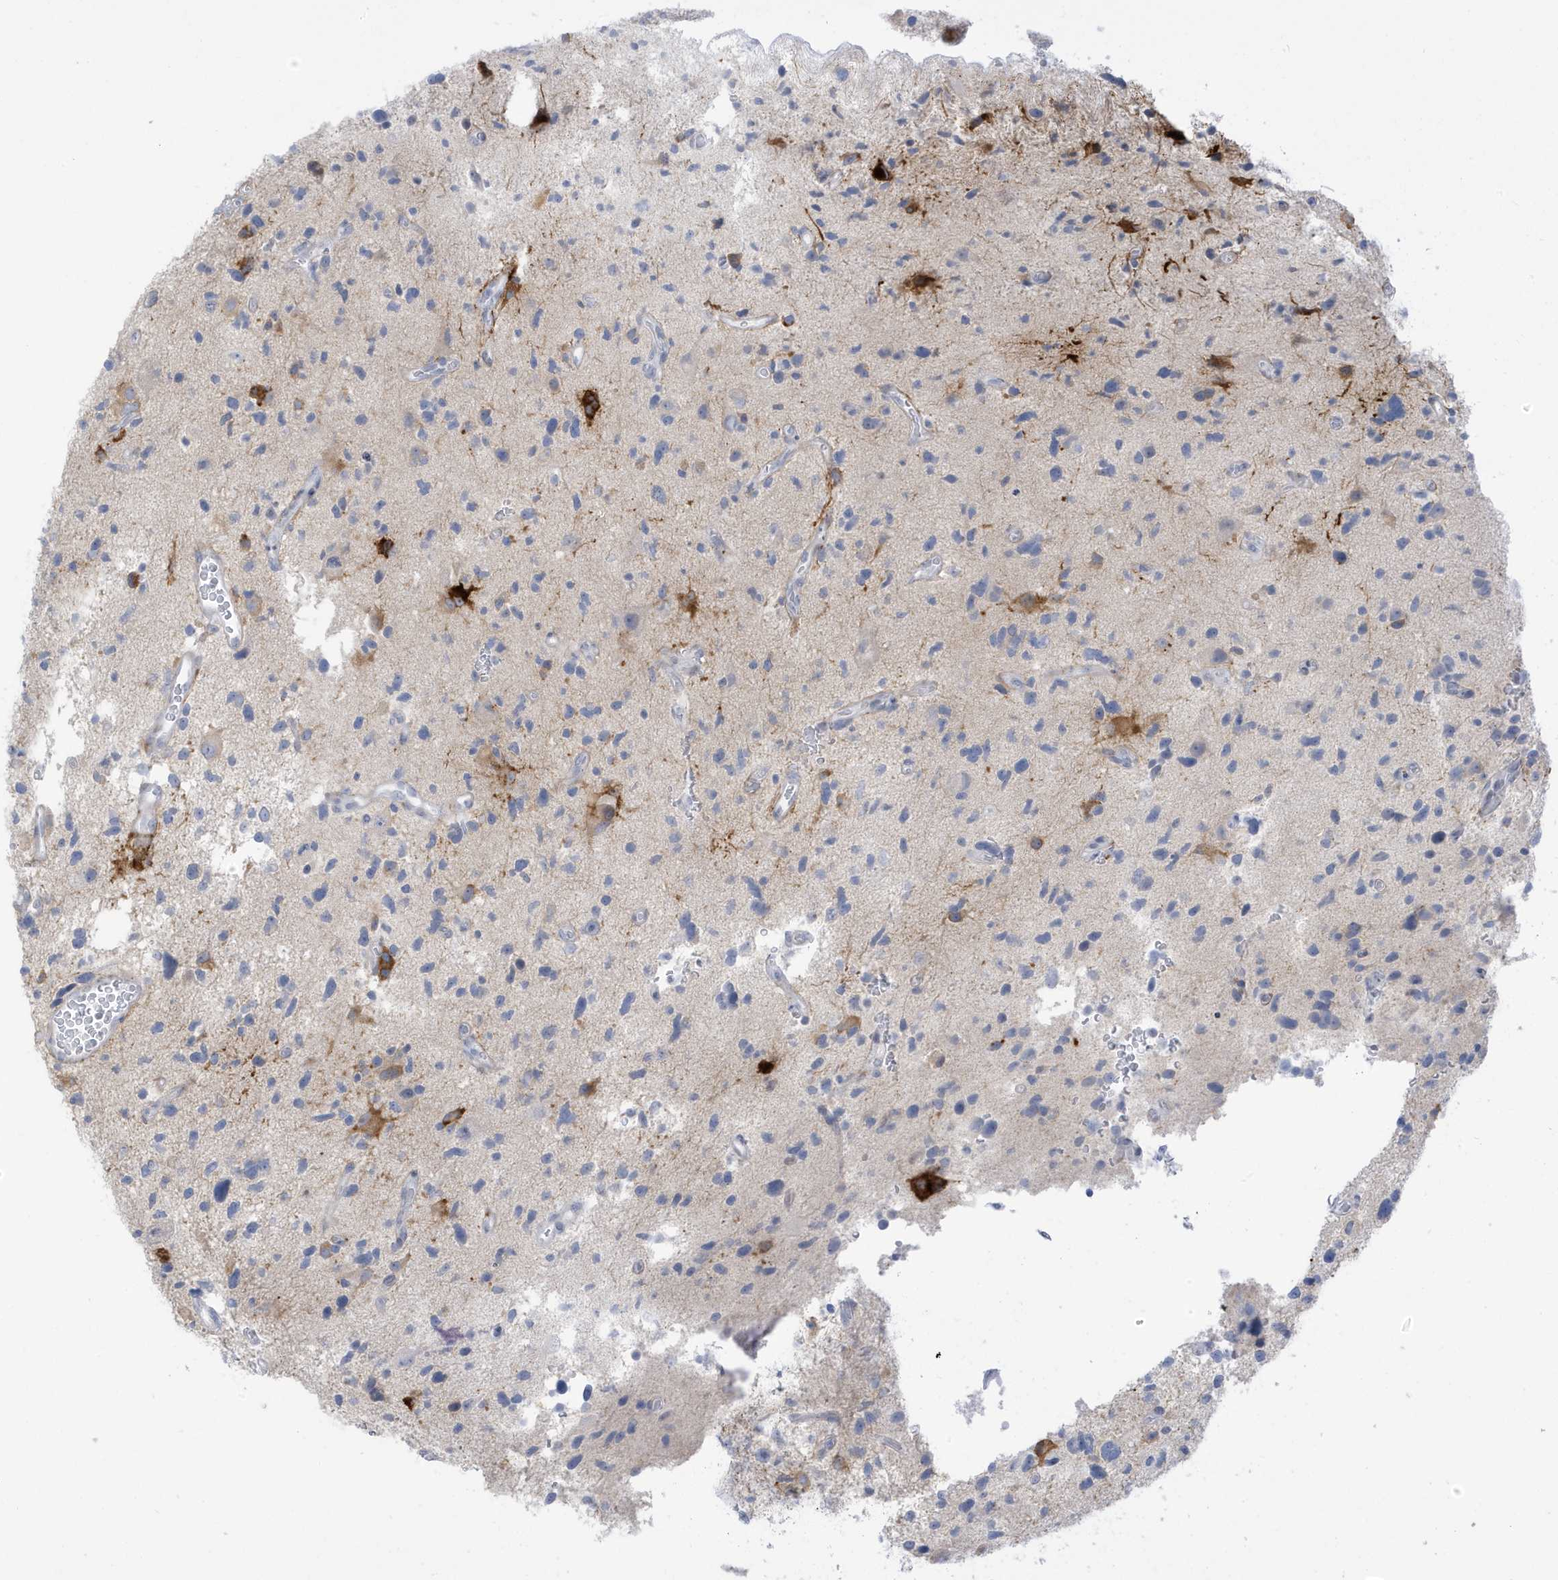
{"staining": {"intensity": "strong", "quantity": "<25%", "location": "cytoplasmic/membranous"}, "tissue": "glioma", "cell_type": "Tumor cells", "image_type": "cancer", "snomed": [{"axis": "morphology", "description": "Glioma, malignant, High grade"}, {"axis": "topography", "description": "Brain"}], "caption": "IHC of glioma reveals medium levels of strong cytoplasmic/membranous expression in about <25% of tumor cells. The staining was performed using DAB, with brown indicating positive protein expression. Nuclei are stained blue with hematoxylin.", "gene": "PERM1", "patient": {"sex": "male", "age": 33}}